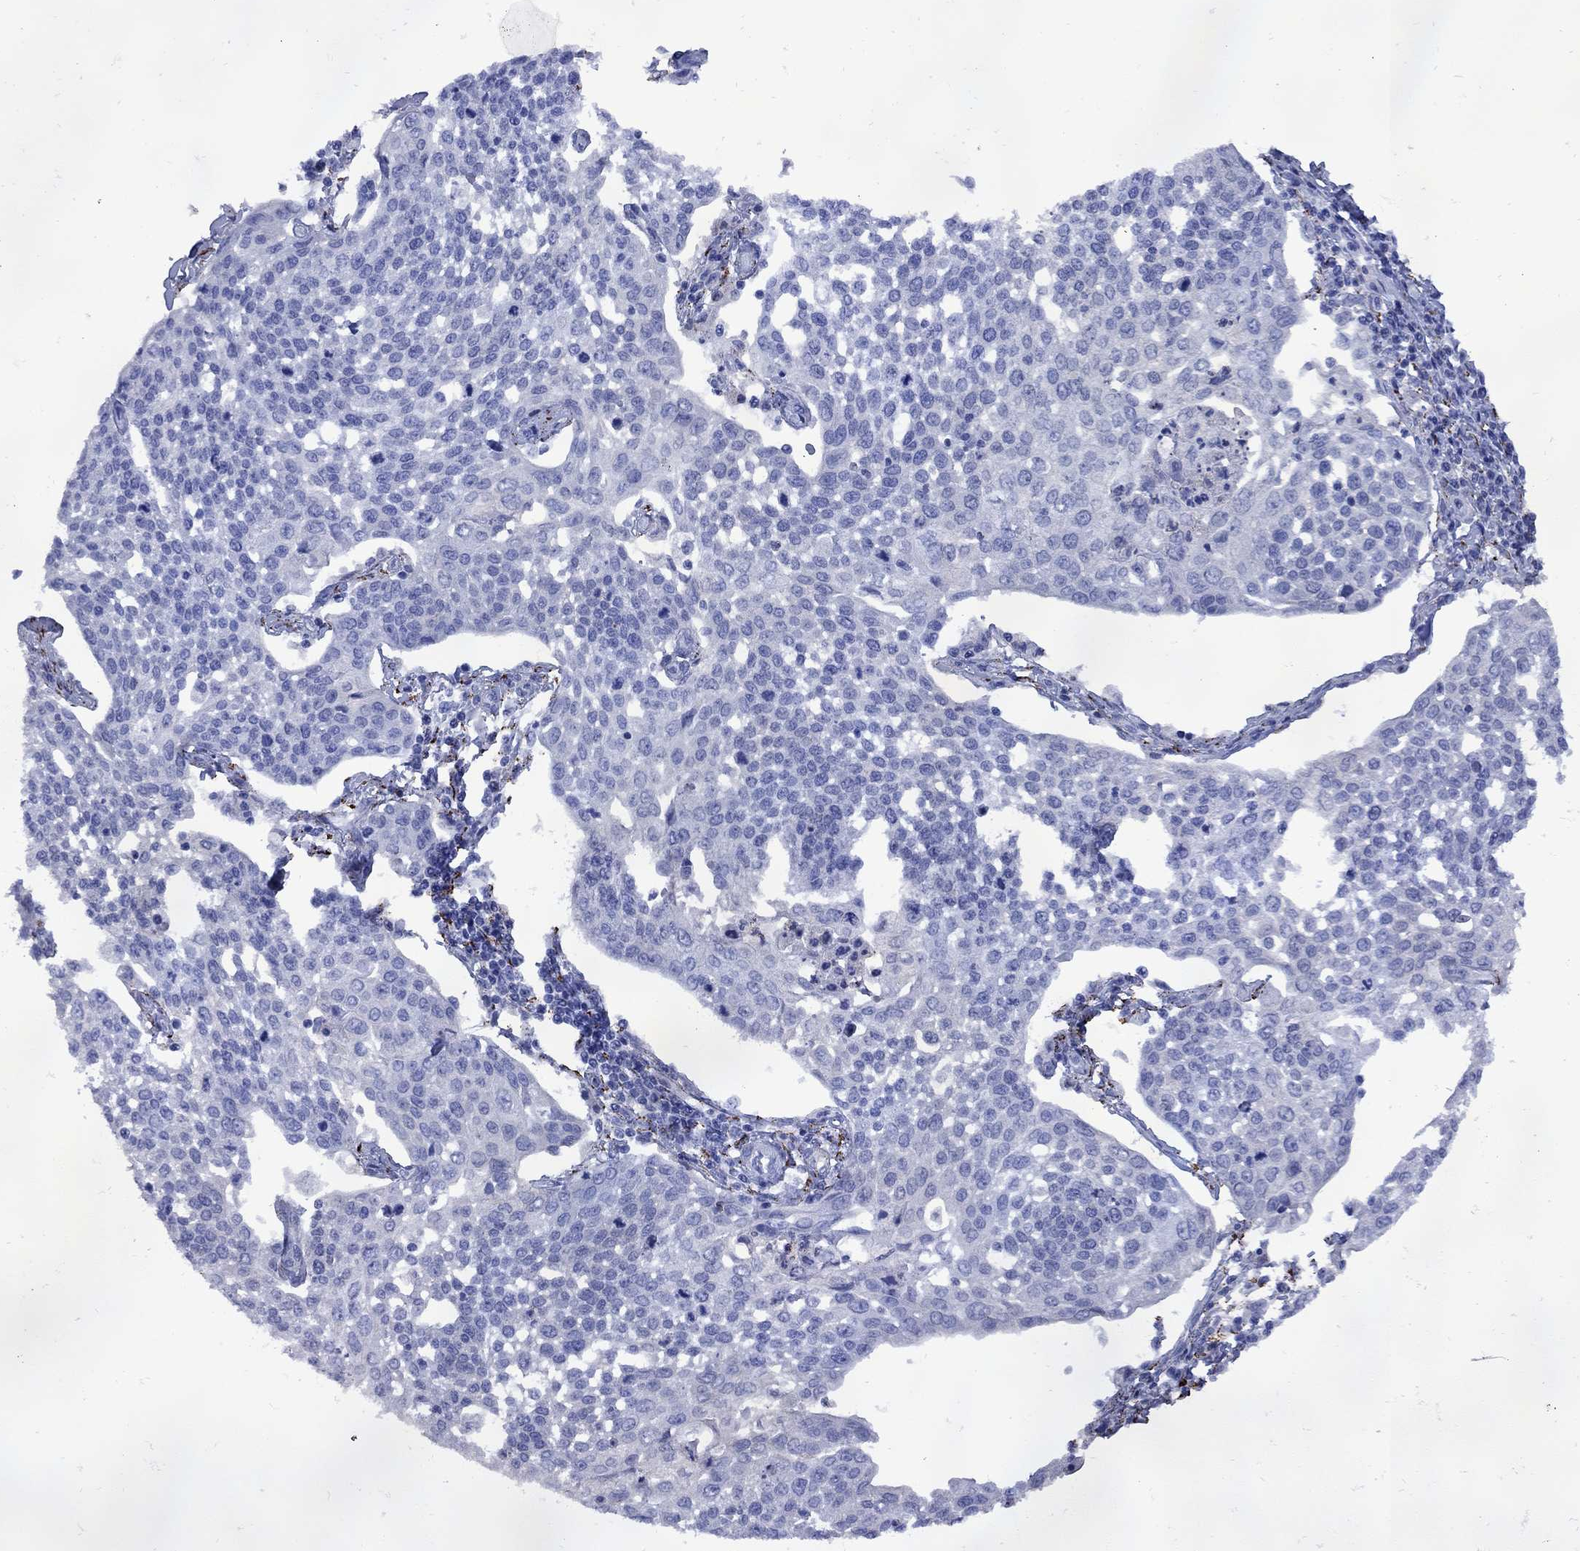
{"staining": {"intensity": "negative", "quantity": "none", "location": "none"}, "tissue": "cervical cancer", "cell_type": "Tumor cells", "image_type": "cancer", "snomed": [{"axis": "morphology", "description": "Squamous cell carcinoma, NOS"}, {"axis": "topography", "description": "Cervix"}], "caption": "Cervical cancer (squamous cell carcinoma) was stained to show a protein in brown. There is no significant positivity in tumor cells.", "gene": "SESTD1", "patient": {"sex": "female", "age": 34}}